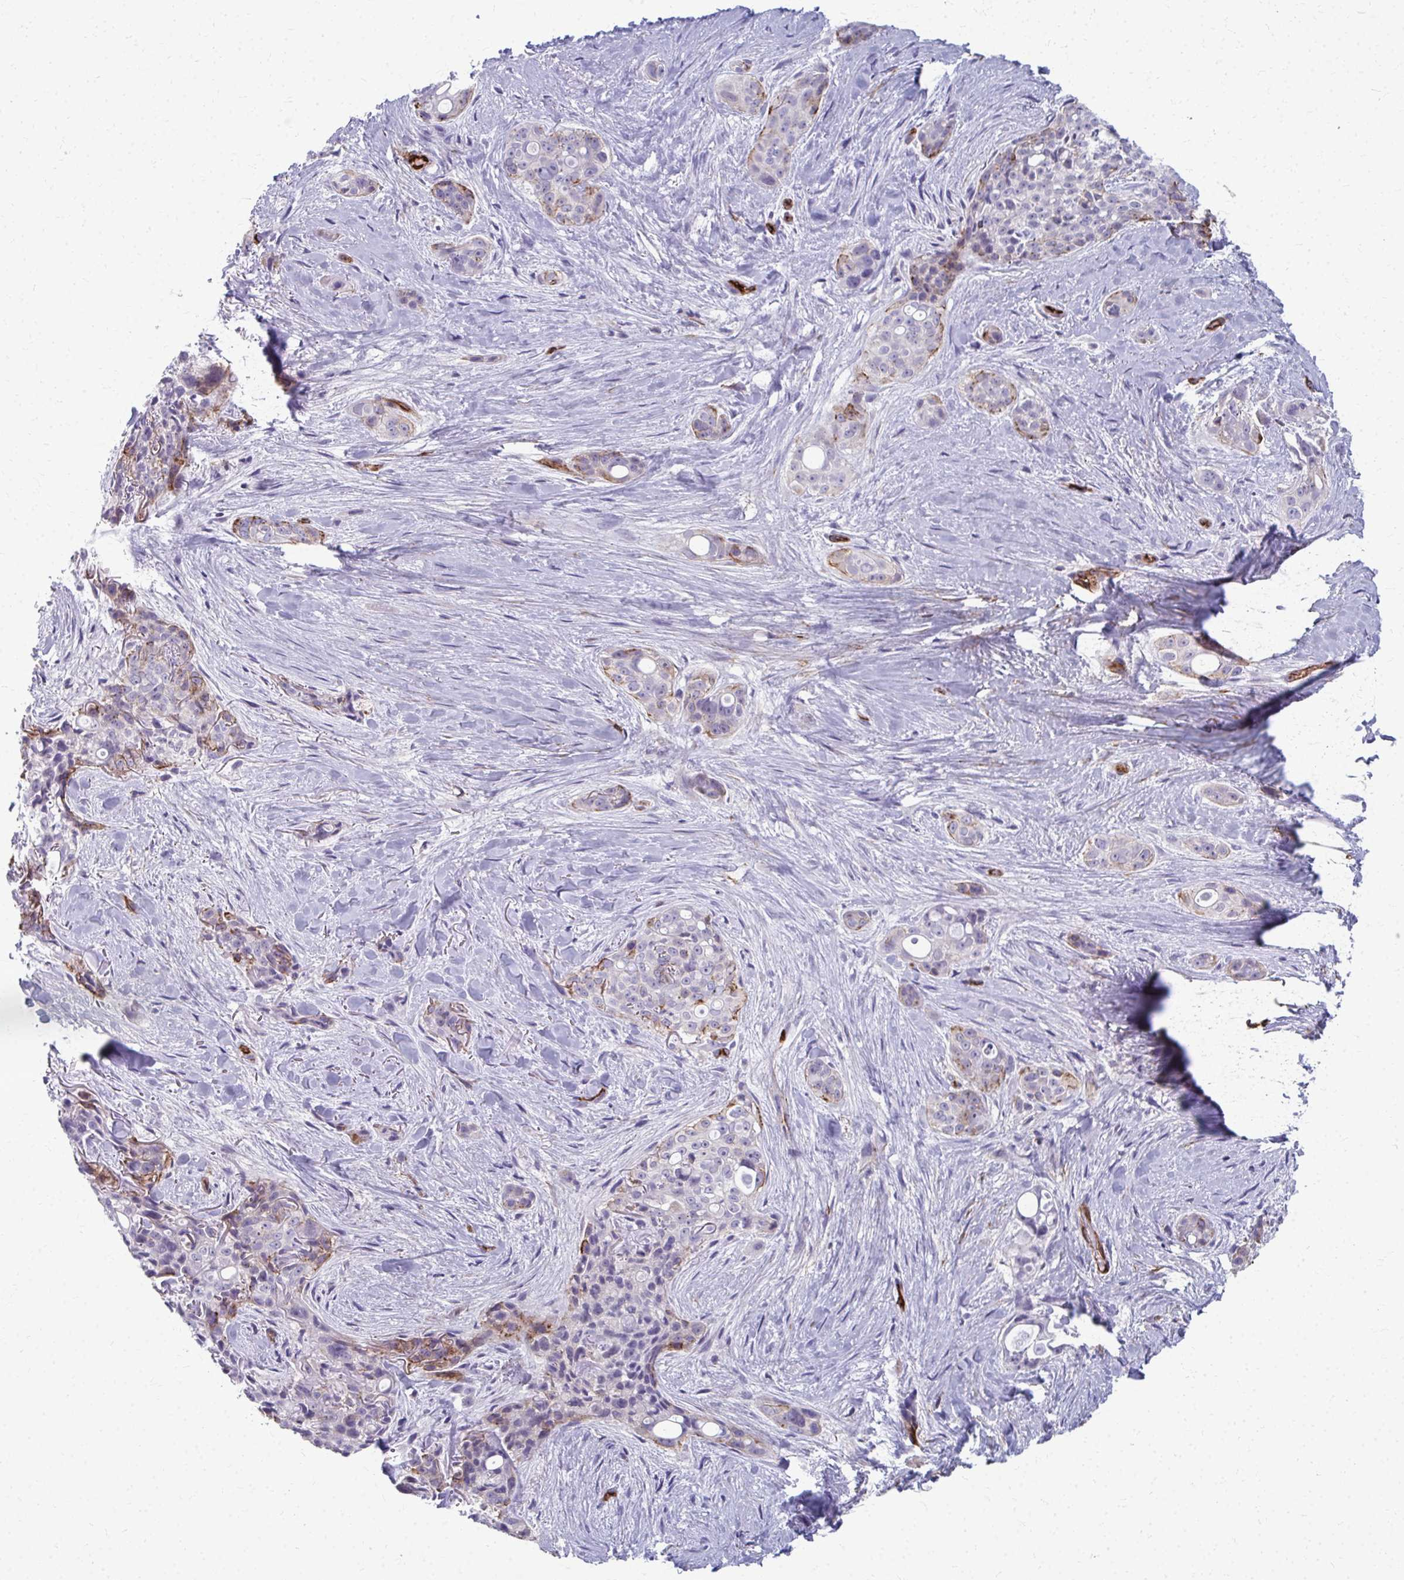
{"staining": {"intensity": "moderate", "quantity": "<25%", "location": "cytoplasmic/membranous"}, "tissue": "skin cancer", "cell_type": "Tumor cells", "image_type": "cancer", "snomed": [{"axis": "morphology", "description": "Basal cell carcinoma"}, {"axis": "topography", "description": "Skin"}], "caption": "Skin cancer was stained to show a protein in brown. There is low levels of moderate cytoplasmic/membranous staining in about <25% of tumor cells. (brown staining indicates protein expression, while blue staining denotes nuclei).", "gene": "ADIPOQ", "patient": {"sex": "female", "age": 79}}